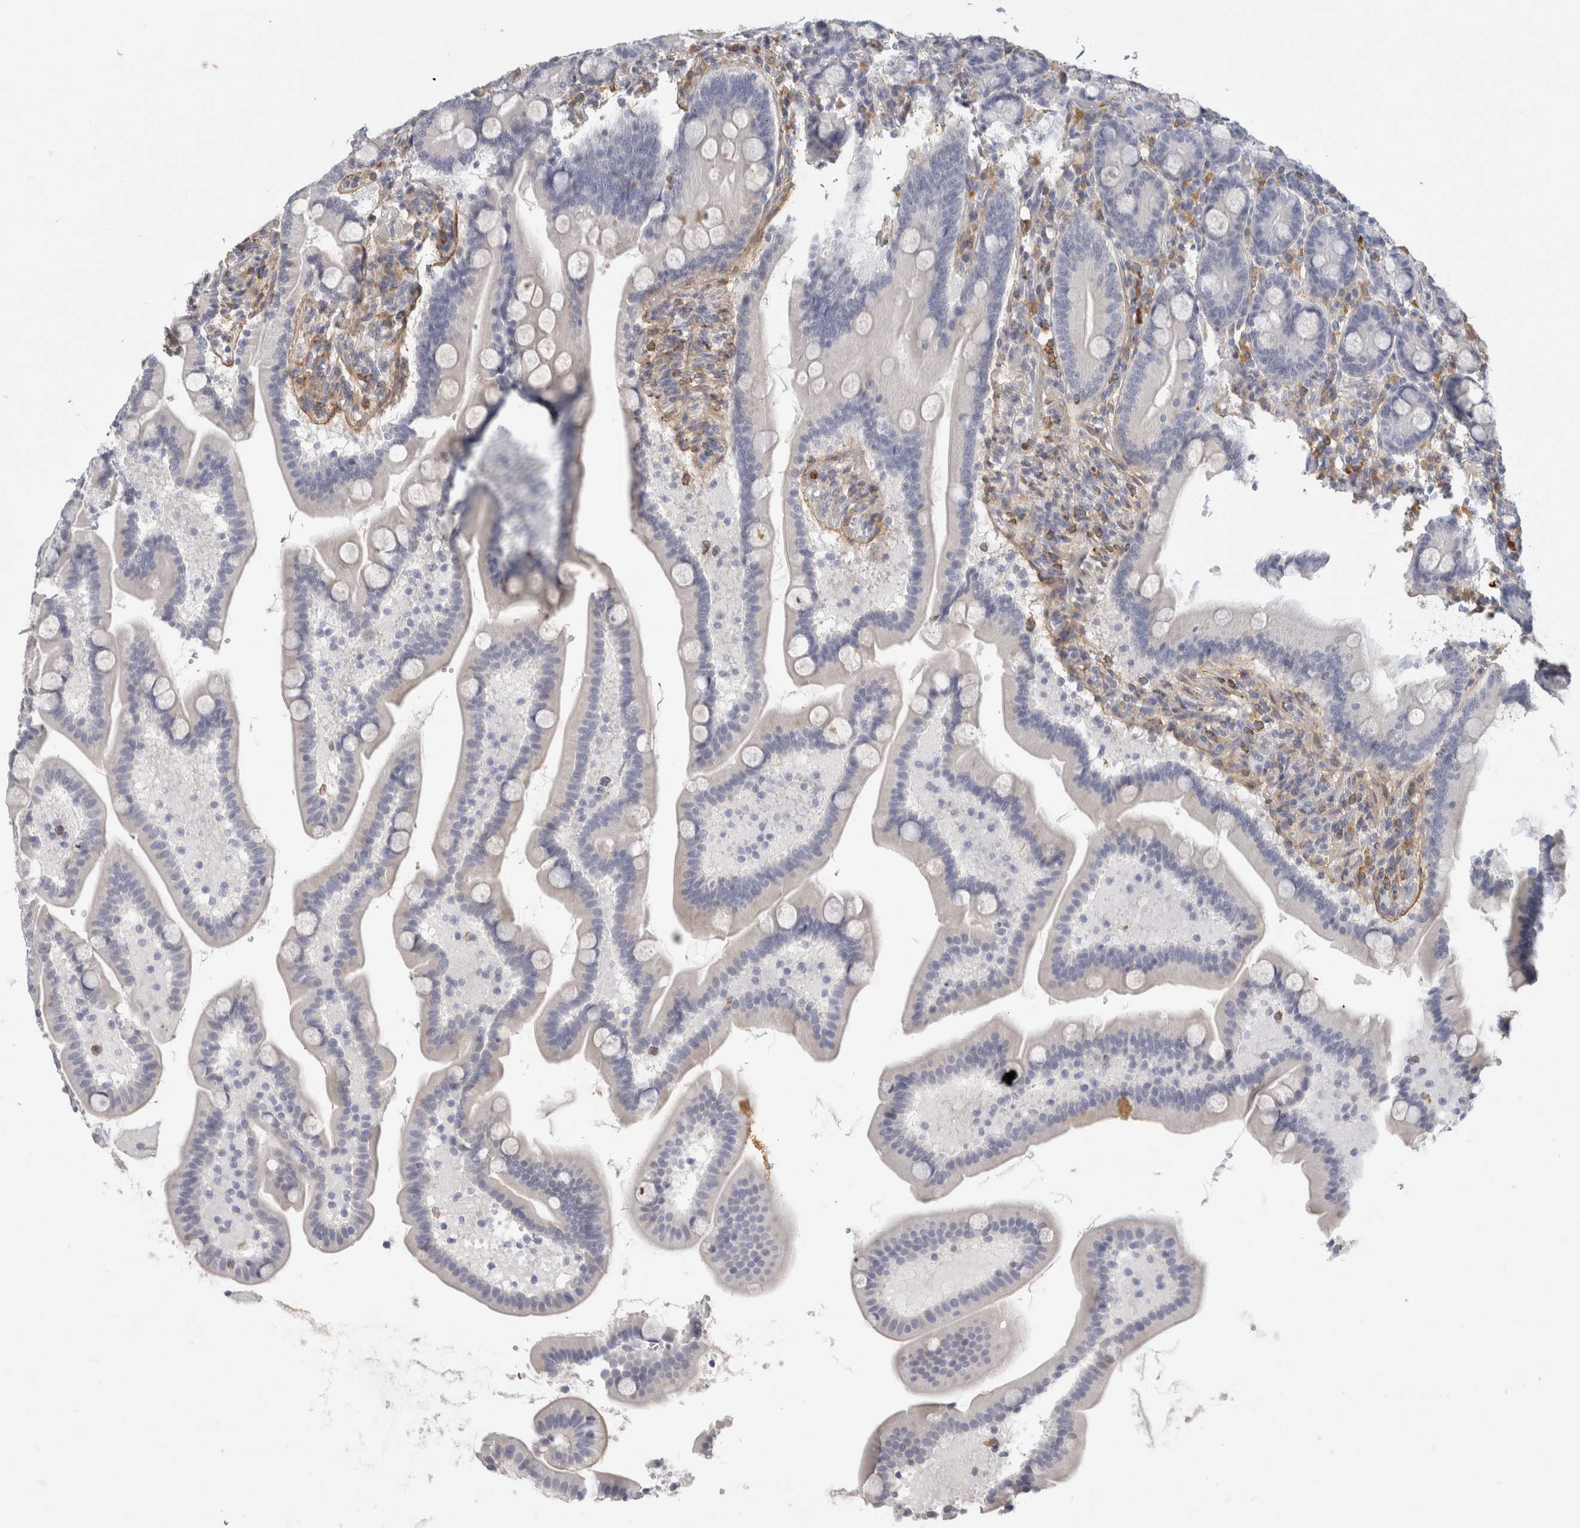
{"staining": {"intensity": "negative", "quantity": "none", "location": "none"}, "tissue": "duodenum", "cell_type": "Glandular cells", "image_type": "normal", "snomed": [{"axis": "morphology", "description": "Normal tissue, NOS"}, {"axis": "topography", "description": "Duodenum"}], "caption": "Glandular cells show no significant expression in benign duodenum. (Stains: DAB IHC with hematoxylin counter stain, Microscopy: brightfield microscopy at high magnification).", "gene": "FGL2", "patient": {"sex": "male", "age": 54}}